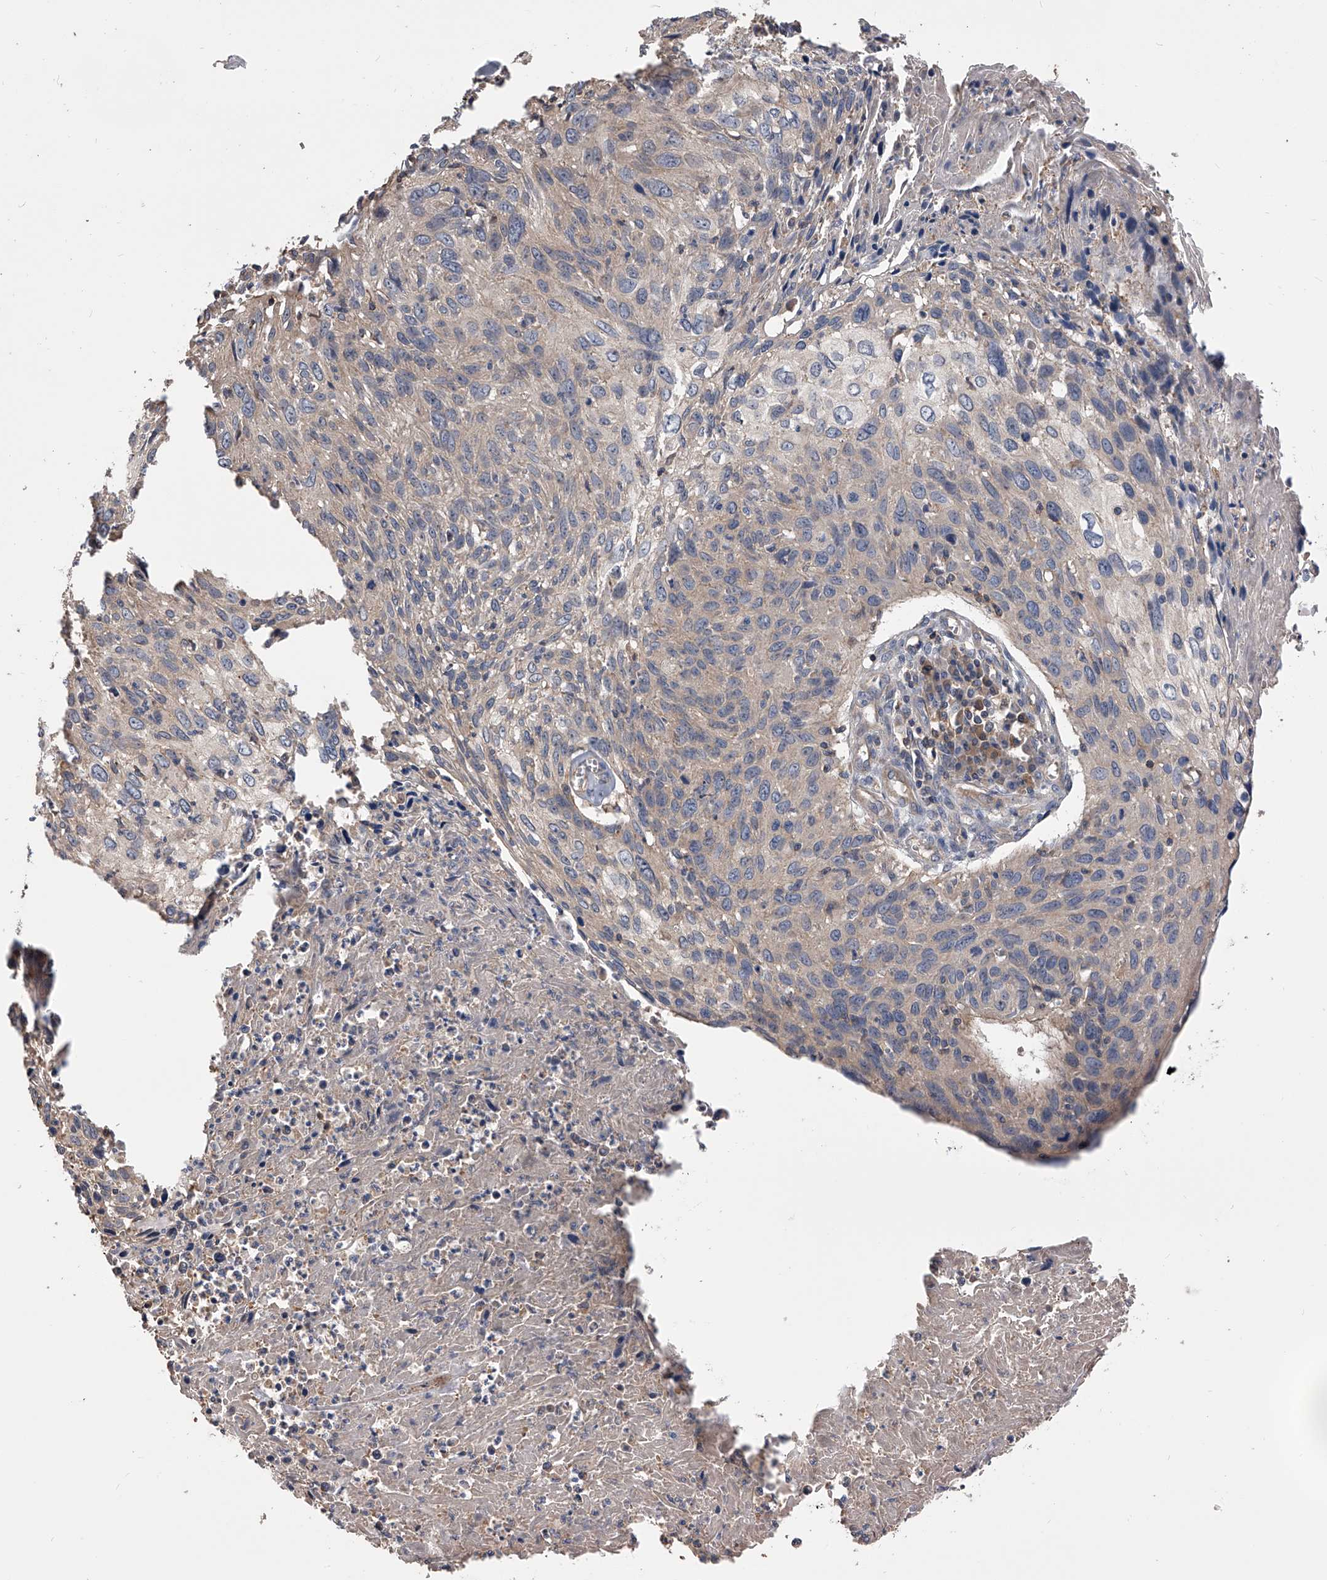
{"staining": {"intensity": "weak", "quantity": "<25%", "location": "cytoplasmic/membranous"}, "tissue": "cervical cancer", "cell_type": "Tumor cells", "image_type": "cancer", "snomed": [{"axis": "morphology", "description": "Squamous cell carcinoma, NOS"}, {"axis": "topography", "description": "Cervix"}], "caption": "IHC micrograph of neoplastic tissue: human squamous cell carcinoma (cervical) stained with DAB exhibits no significant protein staining in tumor cells.", "gene": "CUL7", "patient": {"sex": "female", "age": 51}}